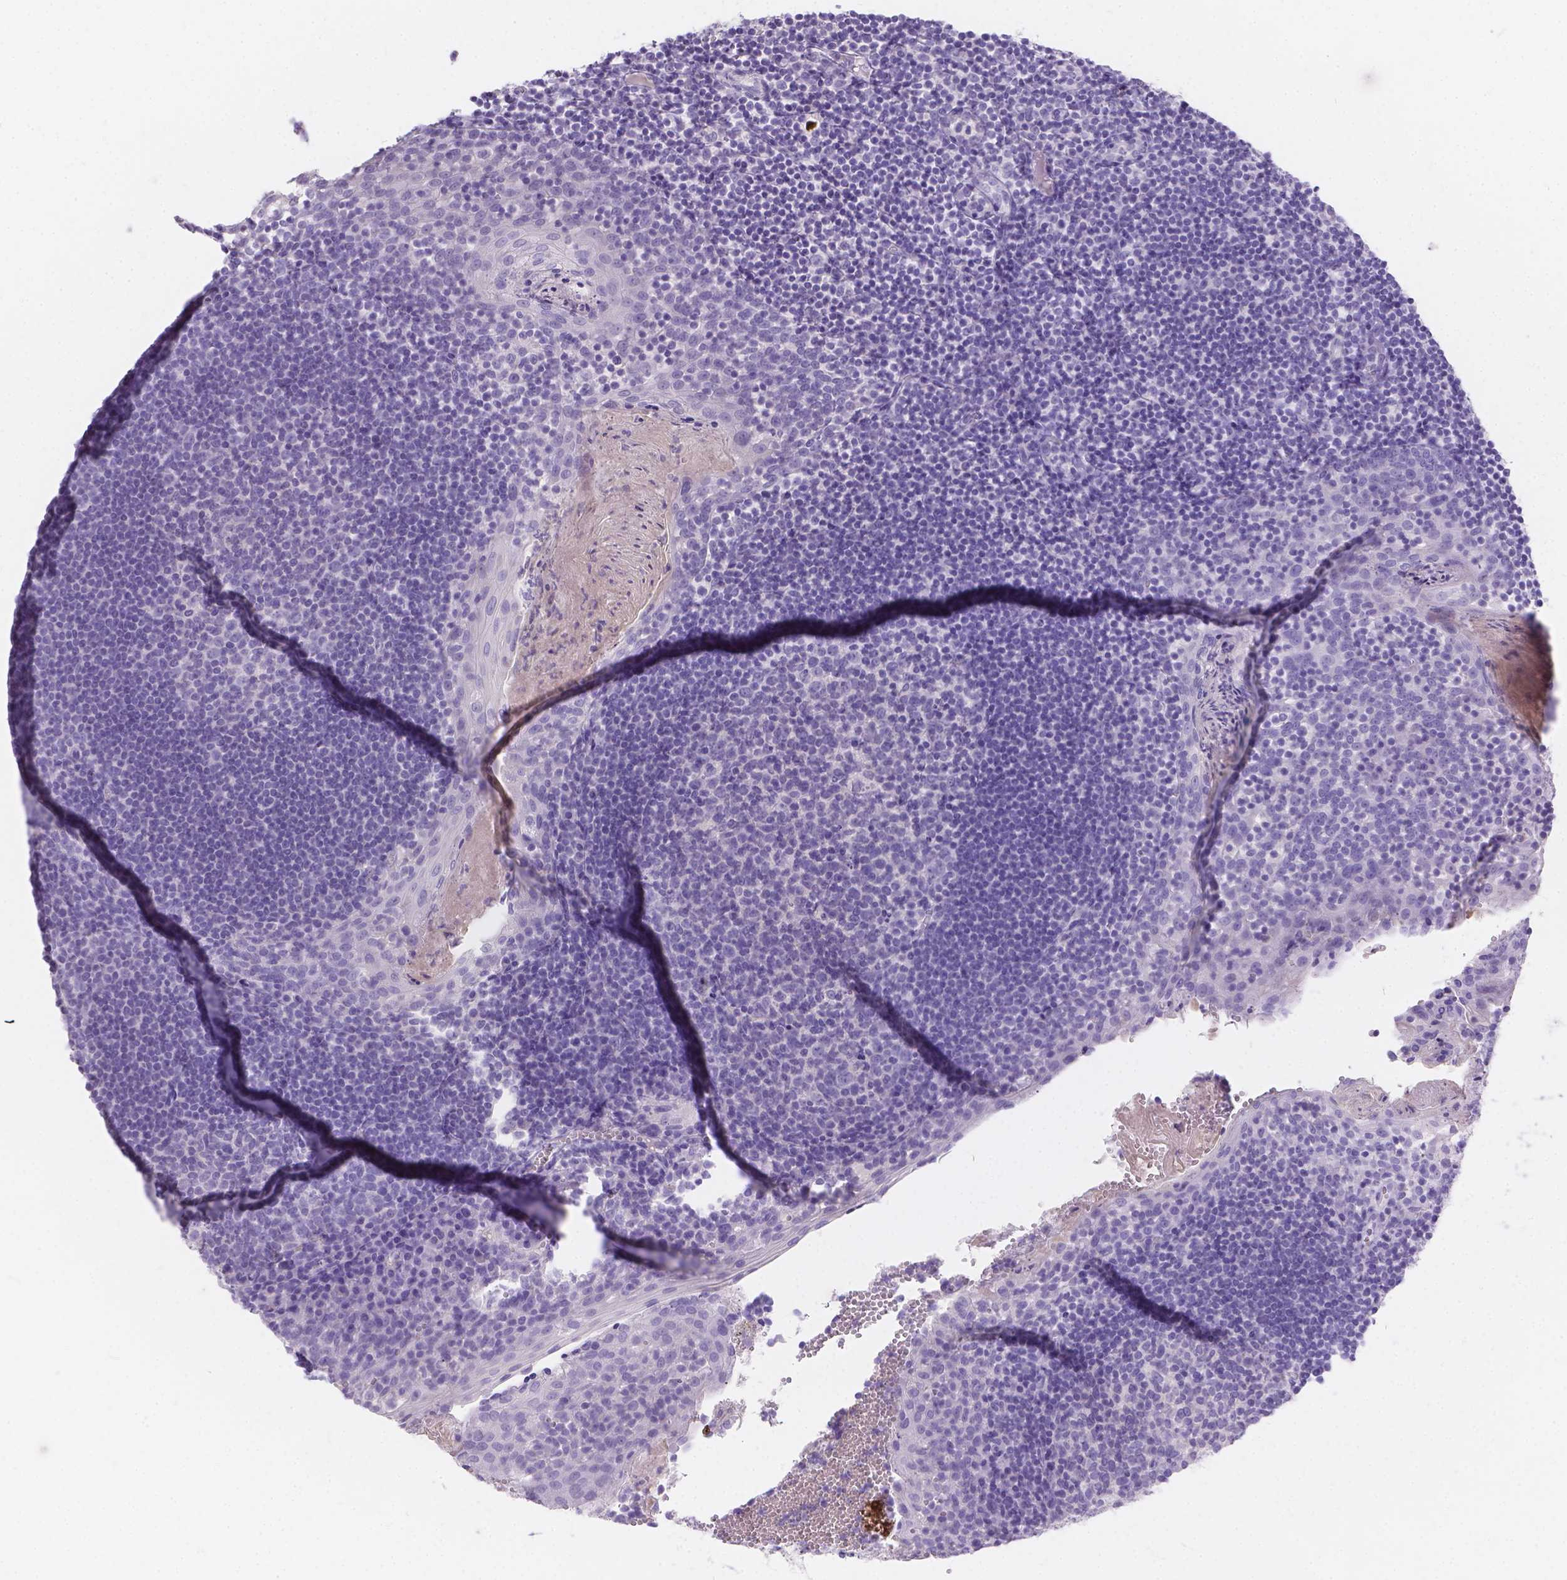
{"staining": {"intensity": "negative", "quantity": "none", "location": "none"}, "tissue": "lymph node", "cell_type": "Germinal center cells", "image_type": "normal", "snomed": [{"axis": "morphology", "description": "Normal tissue, NOS"}, {"axis": "topography", "description": "Lymph node"}], "caption": "Immunohistochemistry (IHC) histopathology image of unremarkable lymph node: human lymph node stained with DAB (3,3'-diaminobenzidine) demonstrates no significant protein positivity in germinal center cells. (Immunohistochemistry, brightfield microscopy, high magnification).", "gene": "GNRHR", "patient": {"sex": "female", "age": 21}}